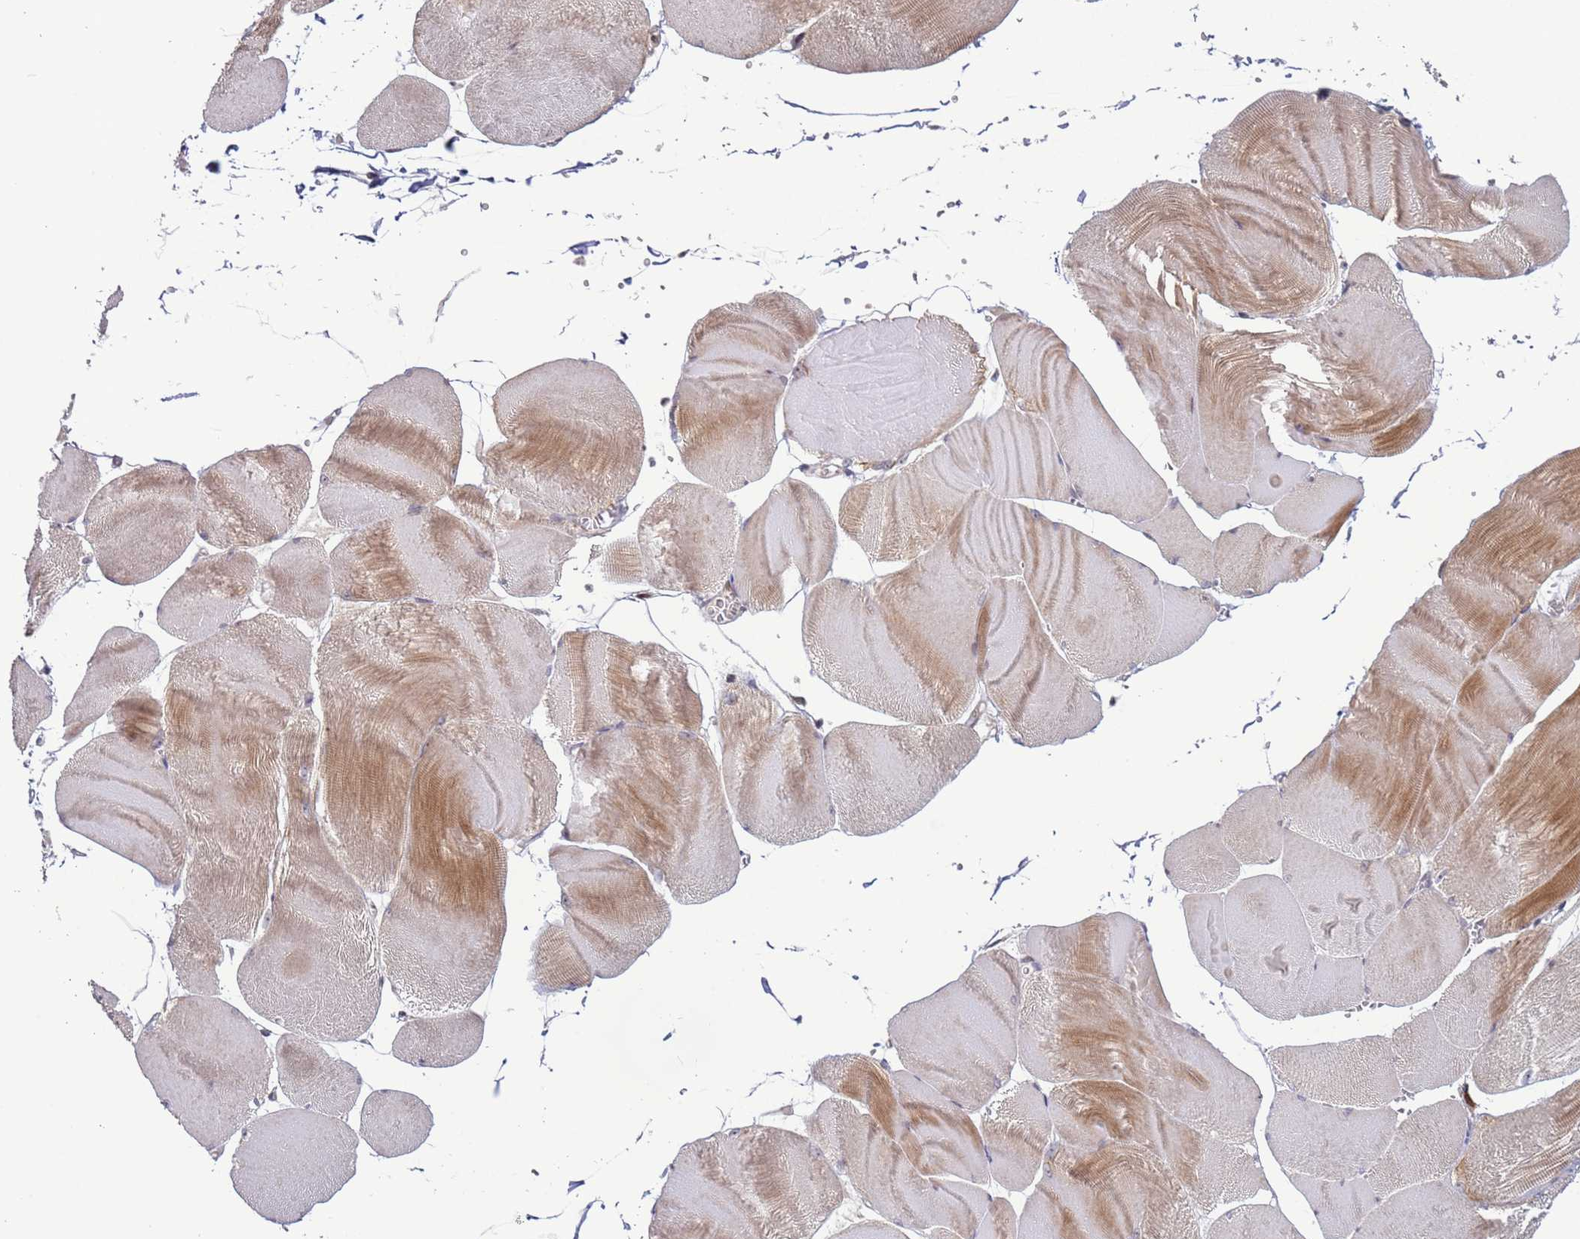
{"staining": {"intensity": "moderate", "quantity": "25%-75%", "location": "cytoplasmic/membranous"}, "tissue": "skeletal muscle", "cell_type": "Myocytes", "image_type": "normal", "snomed": [{"axis": "morphology", "description": "Normal tissue, NOS"}, {"axis": "morphology", "description": "Basal cell carcinoma"}, {"axis": "topography", "description": "Skeletal muscle"}], "caption": "Brown immunohistochemical staining in normal skeletal muscle displays moderate cytoplasmic/membranous expression in about 25%-75% of myocytes. Nuclei are stained in blue.", "gene": "RCOR2", "patient": {"sex": "female", "age": 64}}